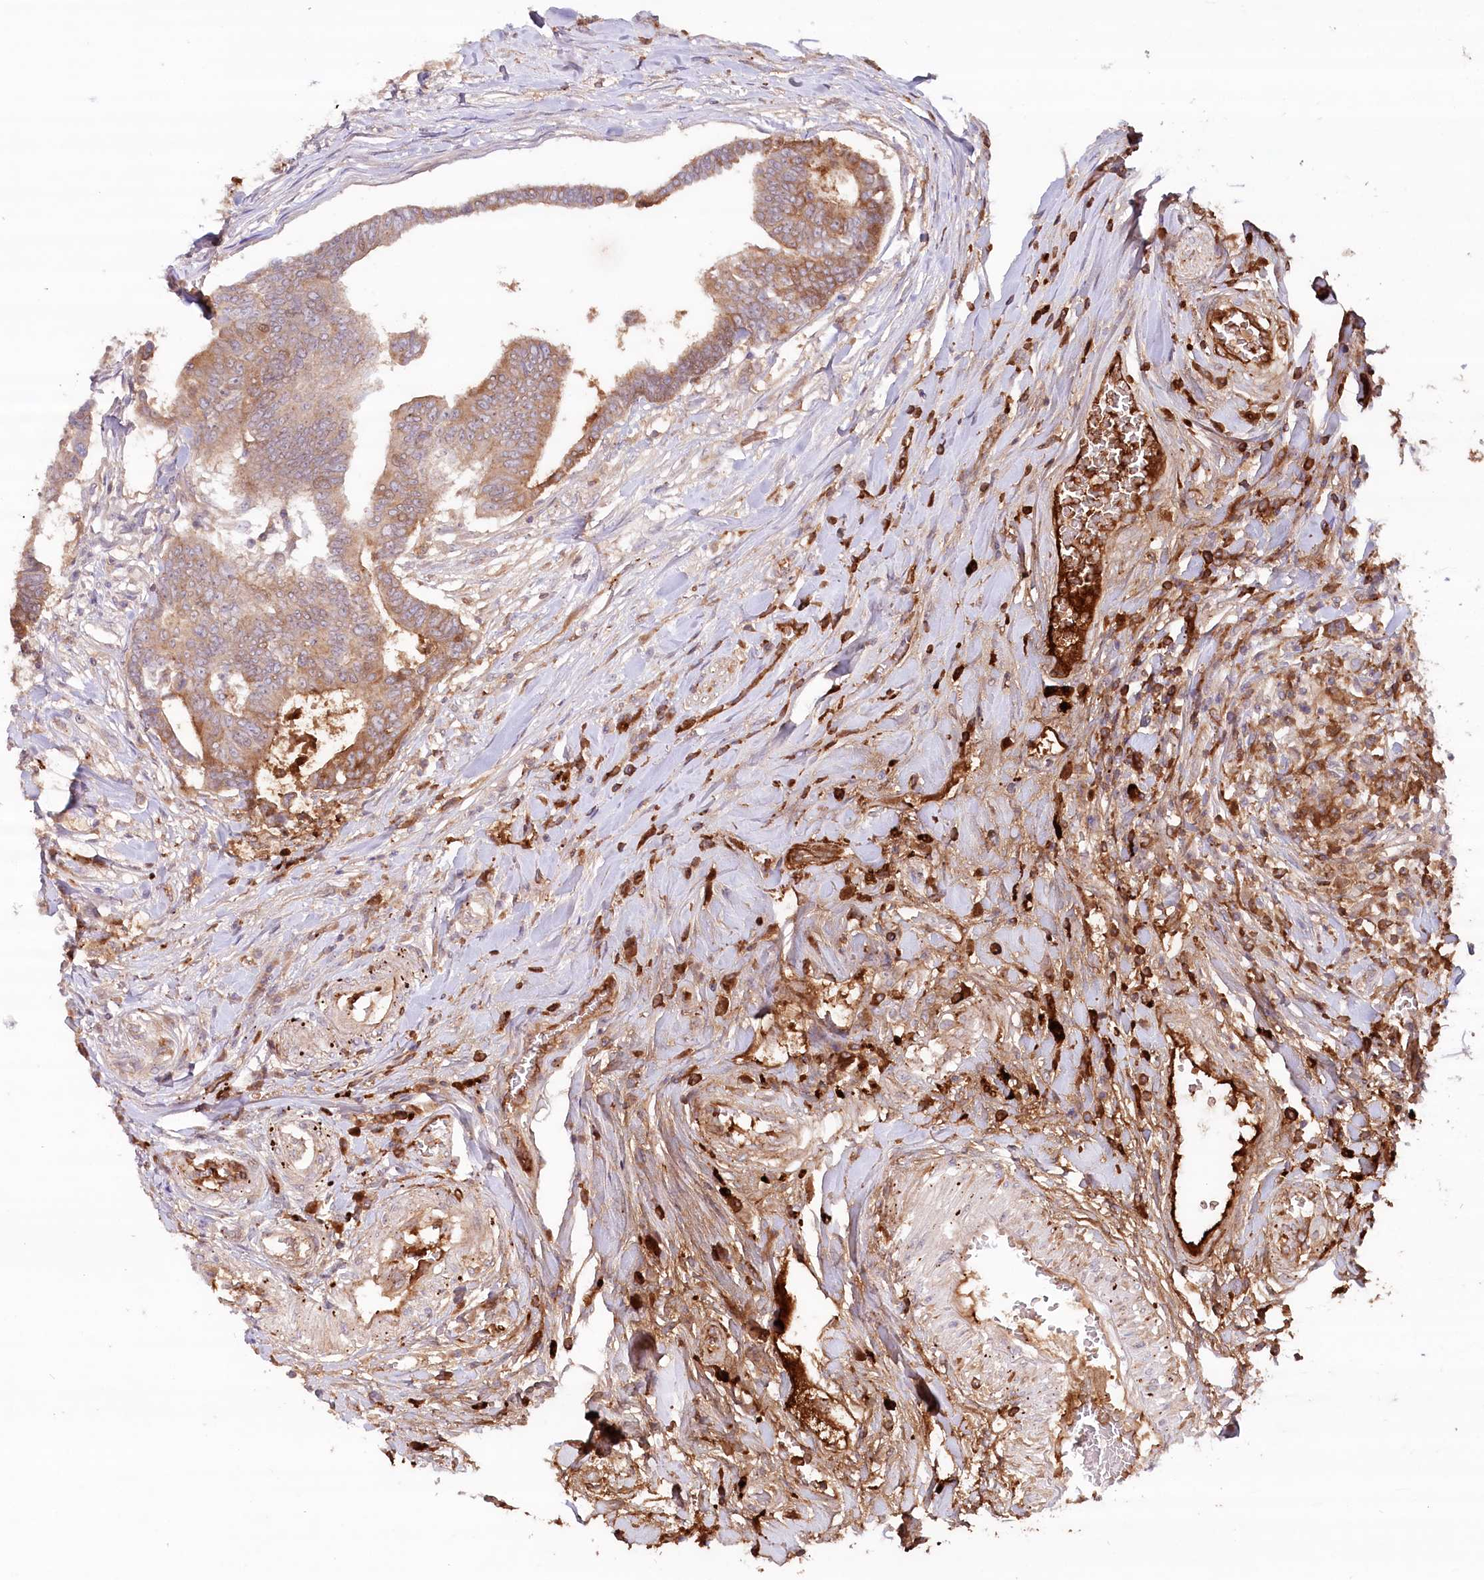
{"staining": {"intensity": "moderate", "quantity": "<25%", "location": "cytoplasmic/membranous"}, "tissue": "colorectal cancer", "cell_type": "Tumor cells", "image_type": "cancer", "snomed": [{"axis": "morphology", "description": "Adenocarcinoma, NOS"}, {"axis": "topography", "description": "Rectum"}], "caption": "Tumor cells display low levels of moderate cytoplasmic/membranous positivity in about <25% of cells in colorectal cancer (adenocarcinoma). (brown staining indicates protein expression, while blue staining denotes nuclei).", "gene": "PSAPL1", "patient": {"sex": "female", "age": 65}}